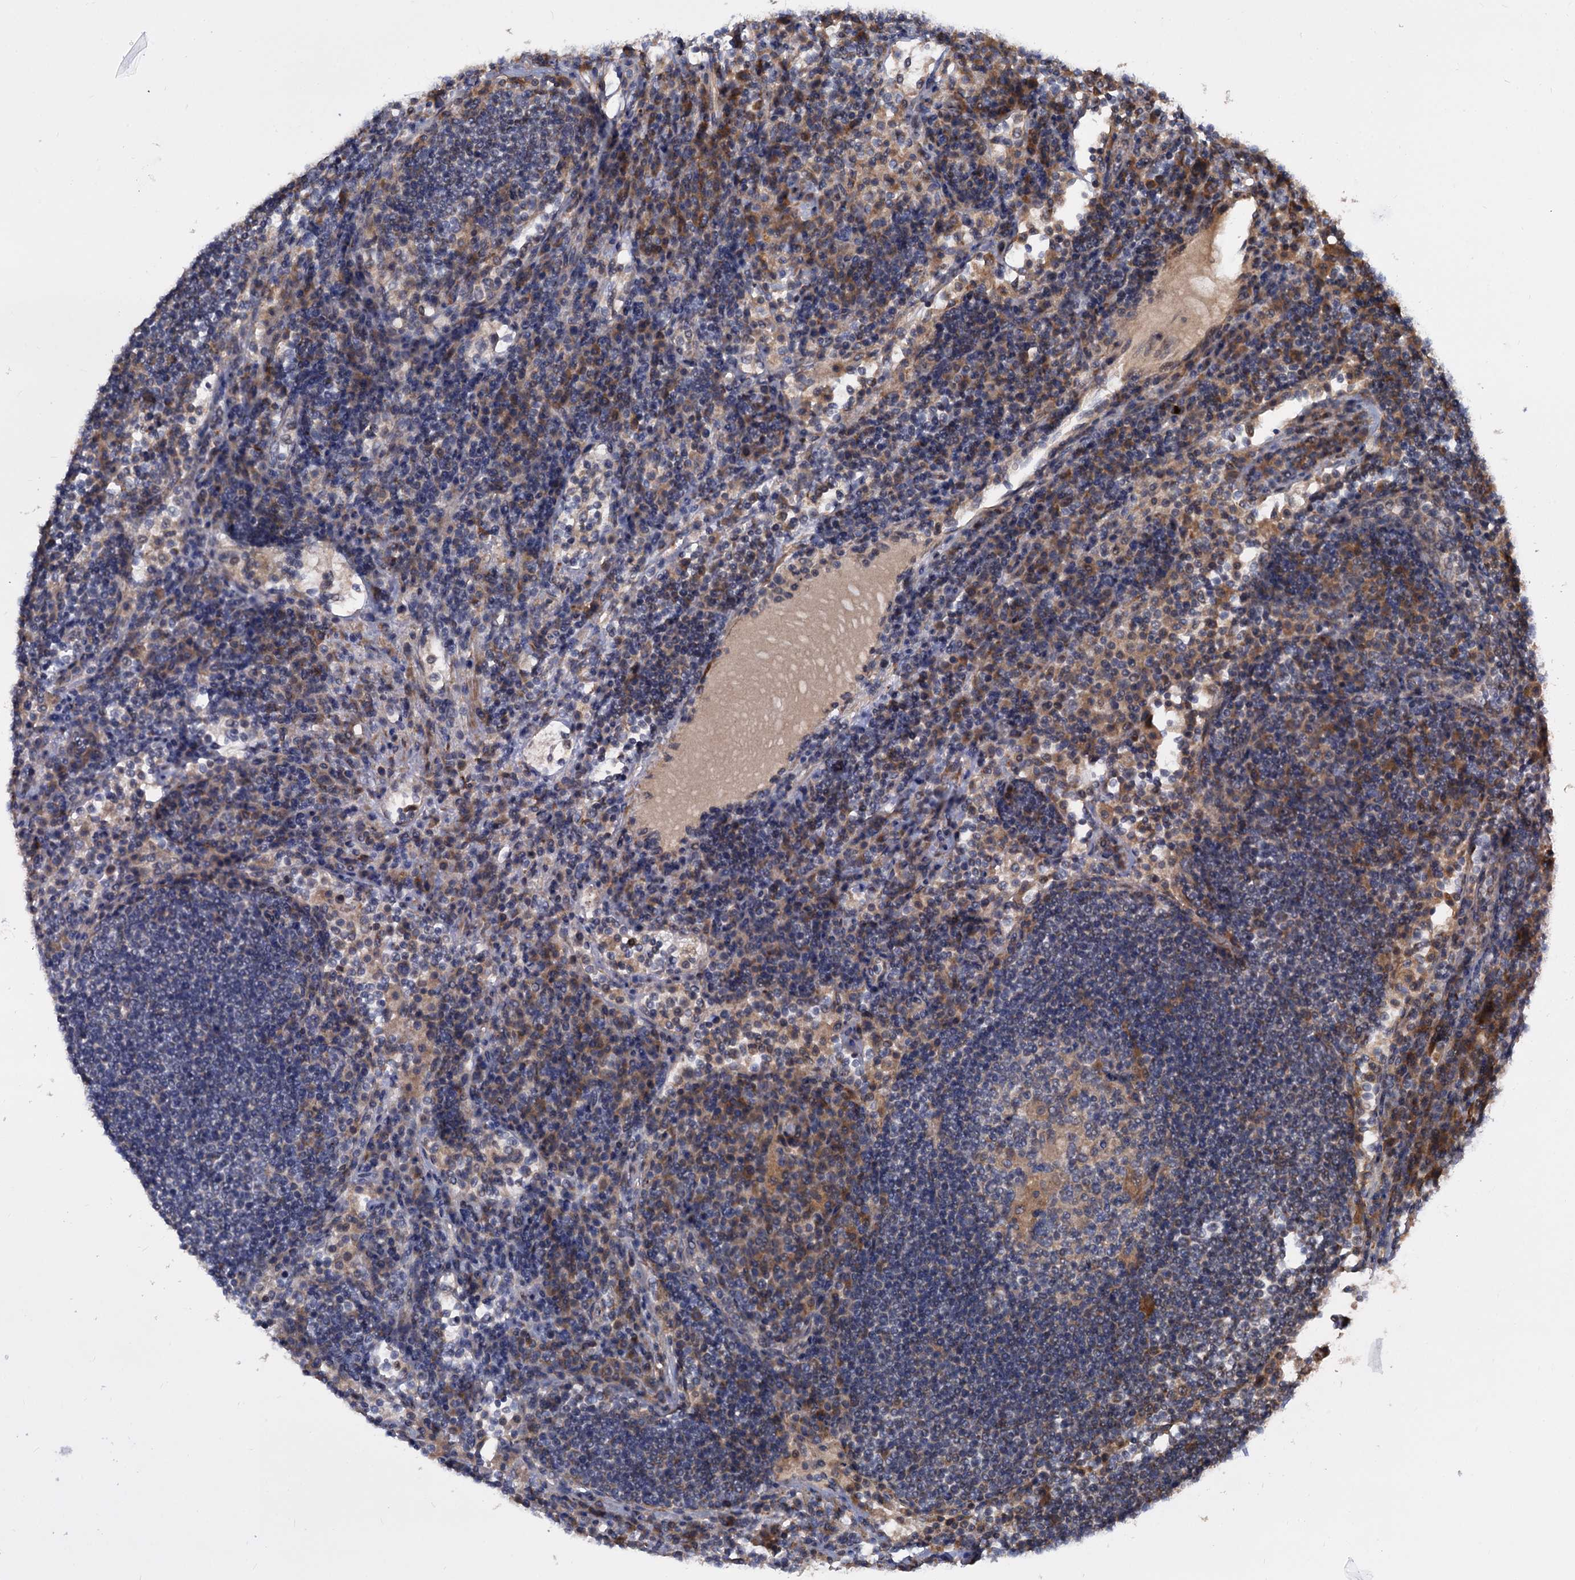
{"staining": {"intensity": "negative", "quantity": "none", "location": "none"}, "tissue": "lymph node", "cell_type": "Germinal center cells", "image_type": "normal", "snomed": [{"axis": "morphology", "description": "Normal tissue, NOS"}, {"axis": "topography", "description": "Lymph node"}], "caption": "An immunohistochemistry micrograph of benign lymph node is shown. There is no staining in germinal center cells of lymph node. (DAB IHC, high magnification).", "gene": "ALKBH7", "patient": {"sex": "female", "age": 53}}